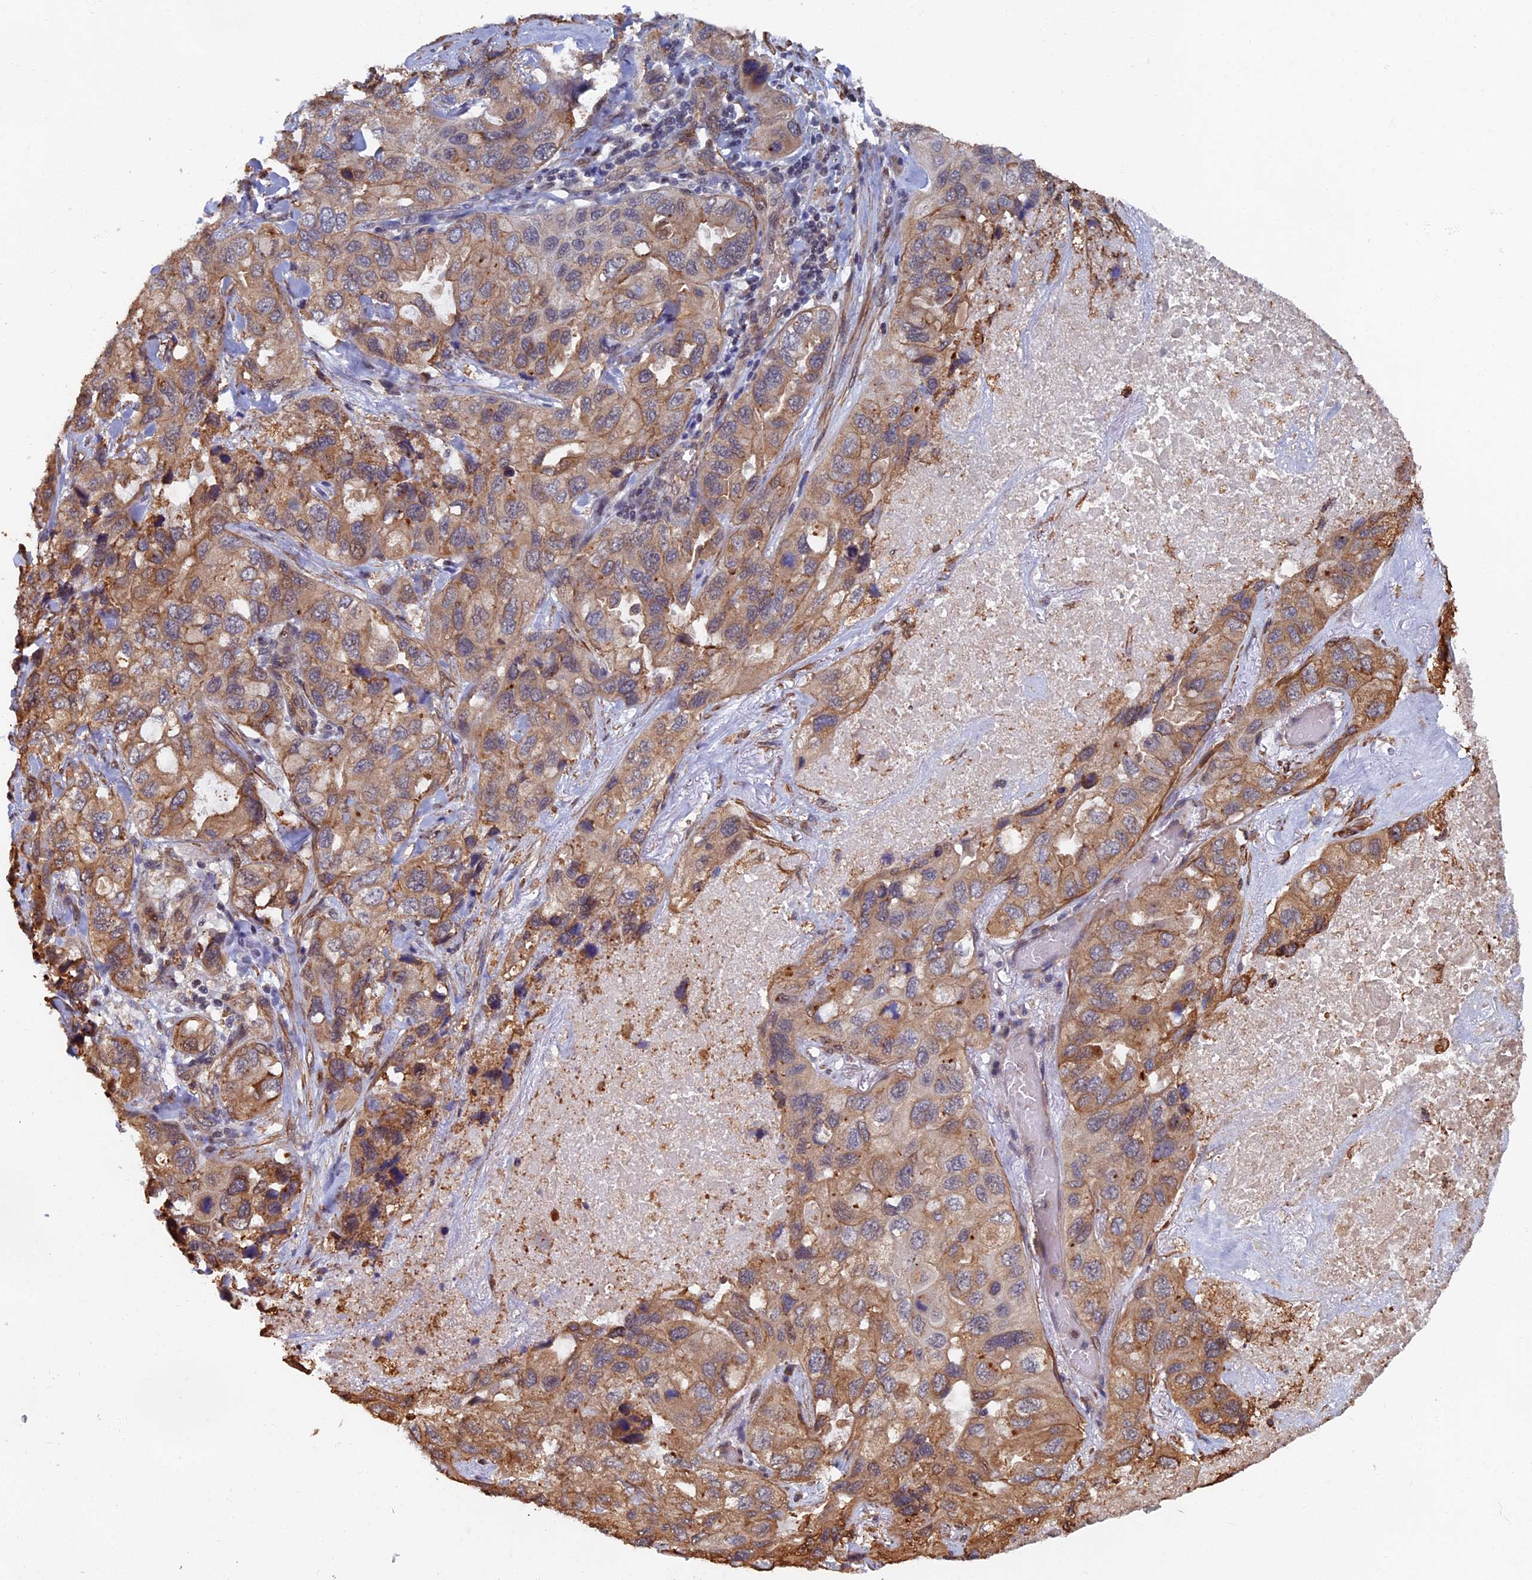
{"staining": {"intensity": "weak", "quantity": ">75%", "location": "cytoplasmic/membranous"}, "tissue": "lung cancer", "cell_type": "Tumor cells", "image_type": "cancer", "snomed": [{"axis": "morphology", "description": "Squamous cell carcinoma, NOS"}, {"axis": "topography", "description": "Lung"}], "caption": "There is low levels of weak cytoplasmic/membranous positivity in tumor cells of lung cancer (squamous cell carcinoma), as demonstrated by immunohistochemical staining (brown color).", "gene": "CTDP1", "patient": {"sex": "female", "age": 73}}